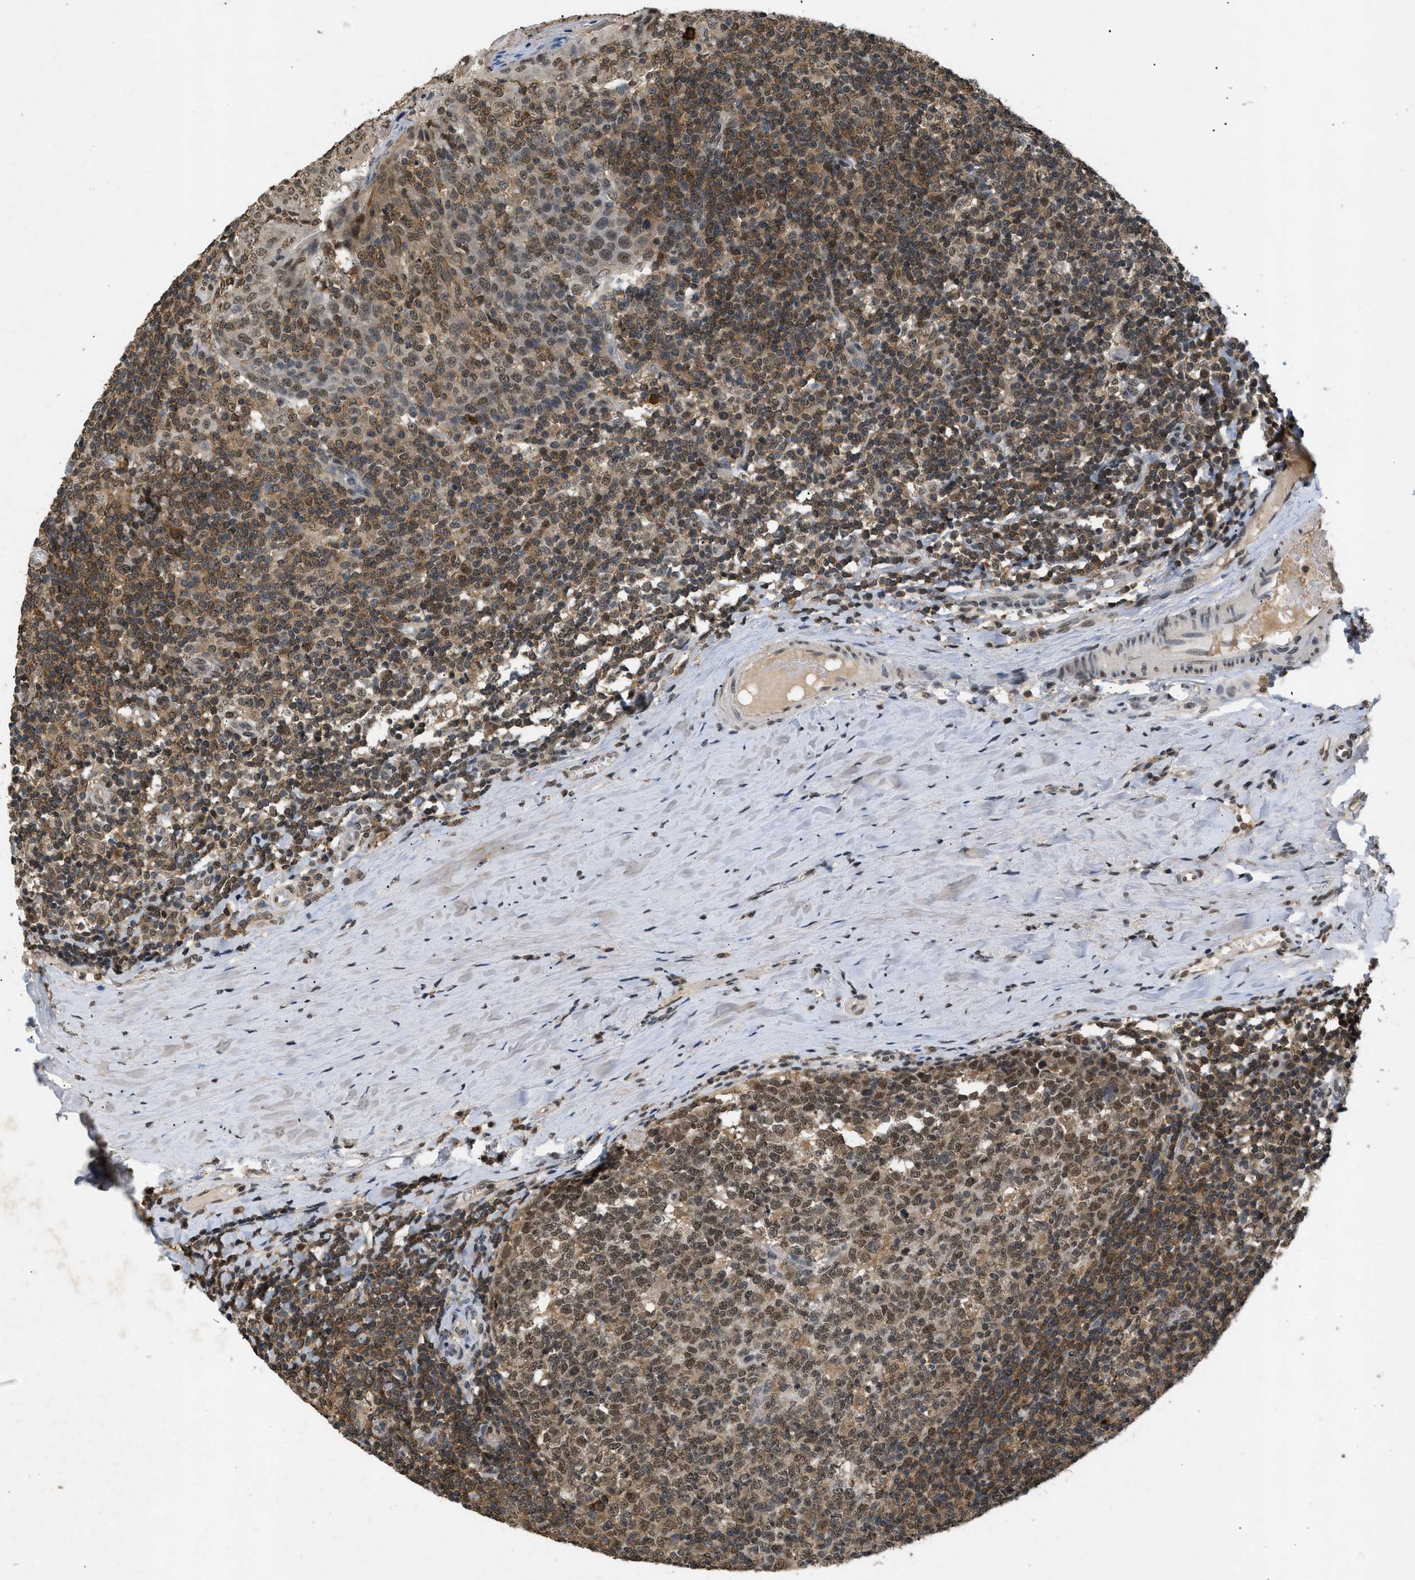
{"staining": {"intensity": "moderate", "quantity": ">75%", "location": "cytoplasmic/membranous,nuclear"}, "tissue": "tonsil", "cell_type": "Germinal center cells", "image_type": "normal", "snomed": [{"axis": "morphology", "description": "Normal tissue, NOS"}, {"axis": "topography", "description": "Tonsil"}], "caption": "A brown stain shows moderate cytoplasmic/membranous,nuclear staining of a protein in germinal center cells of benign tonsil.", "gene": "RBM5", "patient": {"sex": "female", "age": 19}}